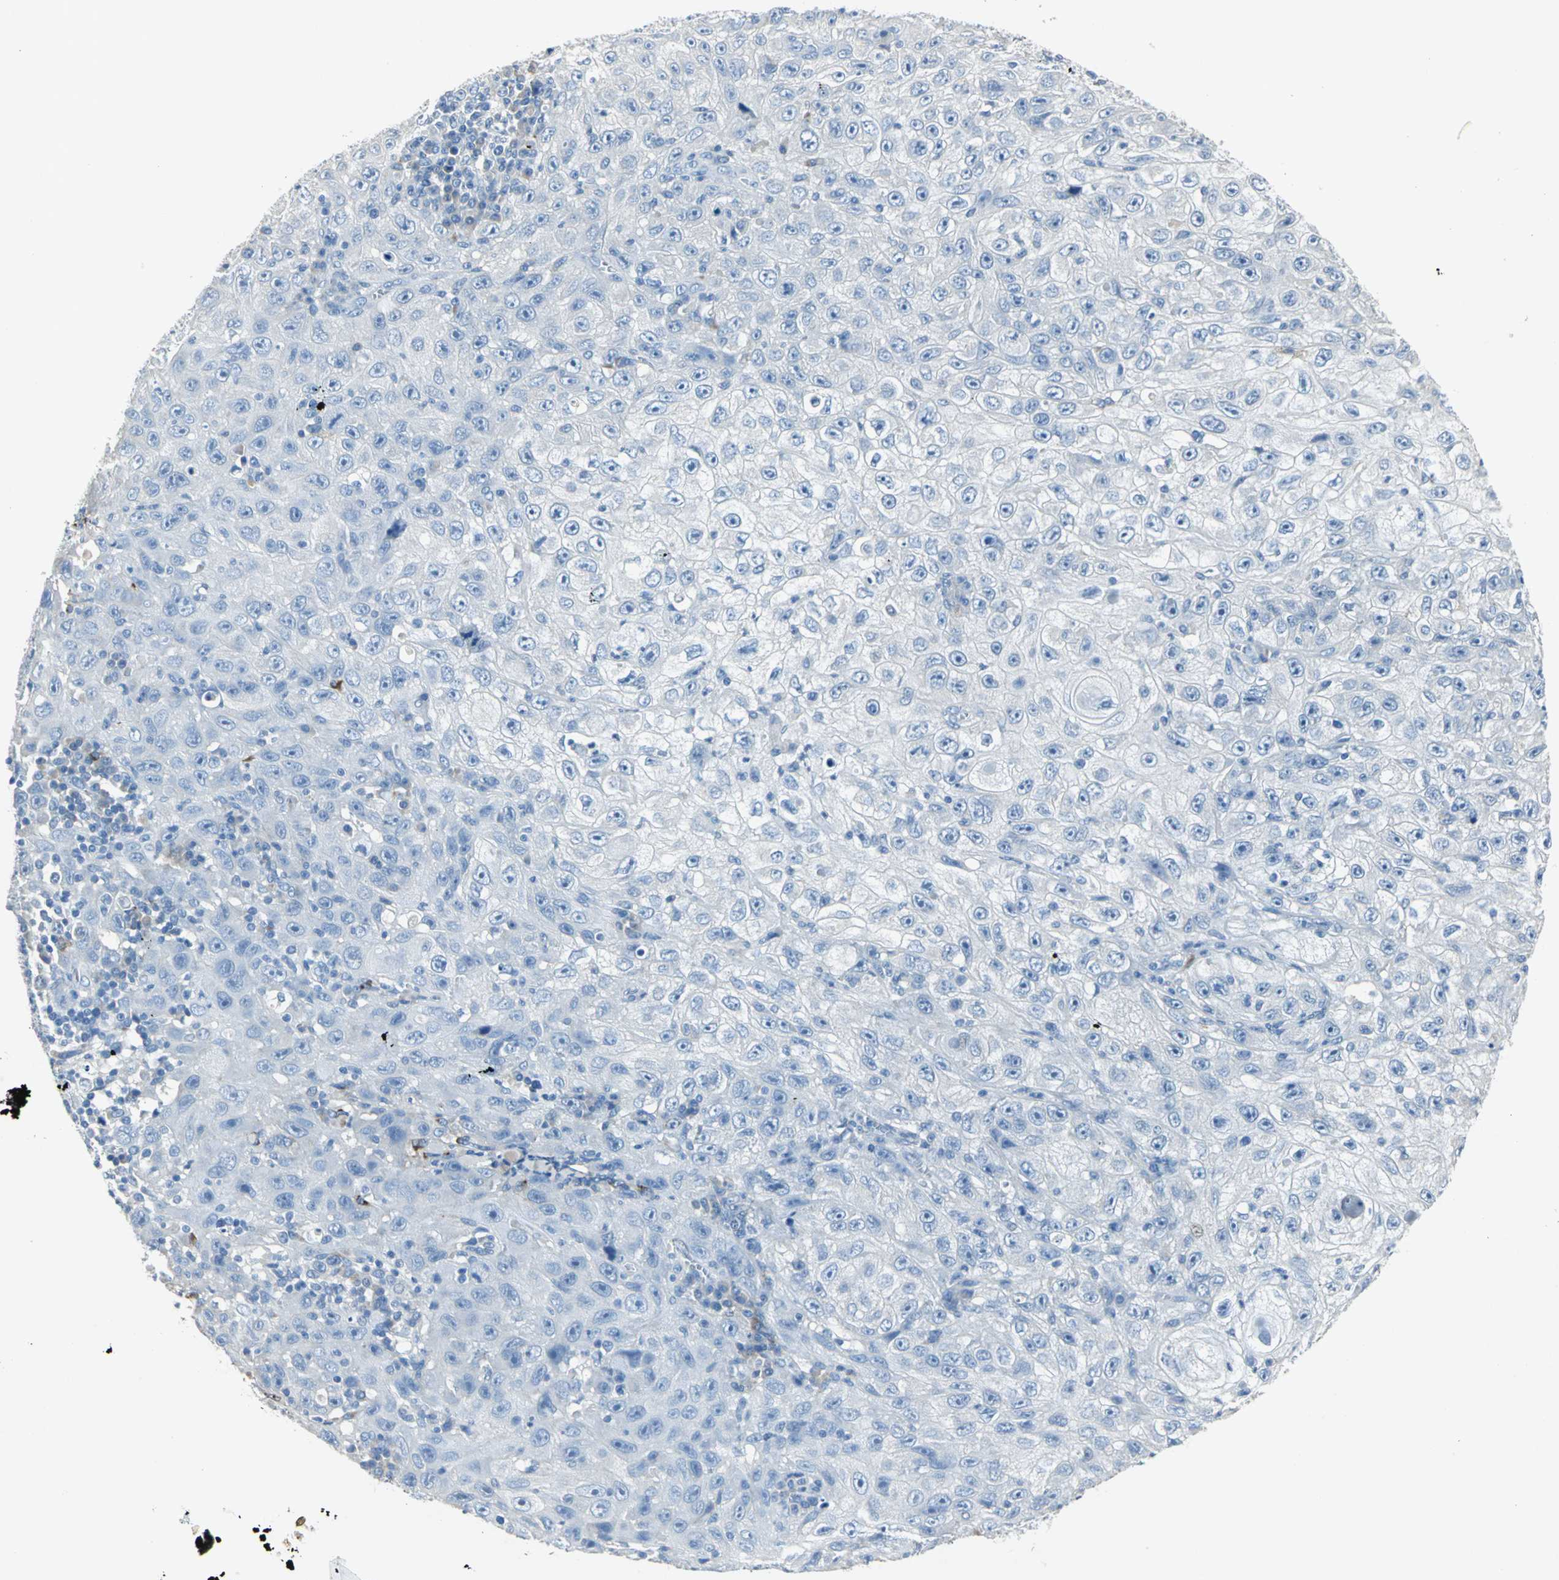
{"staining": {"intensity": "negative", "quantity": "none", "location": "none"}, "tissue": "skin cancer", "cell_type": "Tumor cells", "image_type": "cancer", "snomed": [{"axis": "morphology", "description": "Squamous cell carcinoma, NOS"}, {"axis": "topography", "description": "Skin"}], "caption": "An image of human skin cancer (squamous cell carcinoma) is negative for staining in tumor cells. (DAB (3,3'-diaminobenzidine) immunohistochemistry visualized using brightfield microscopy, high magnification).", "gene": "EFNB3", "patient": {"sex": "male", "age": 75}}